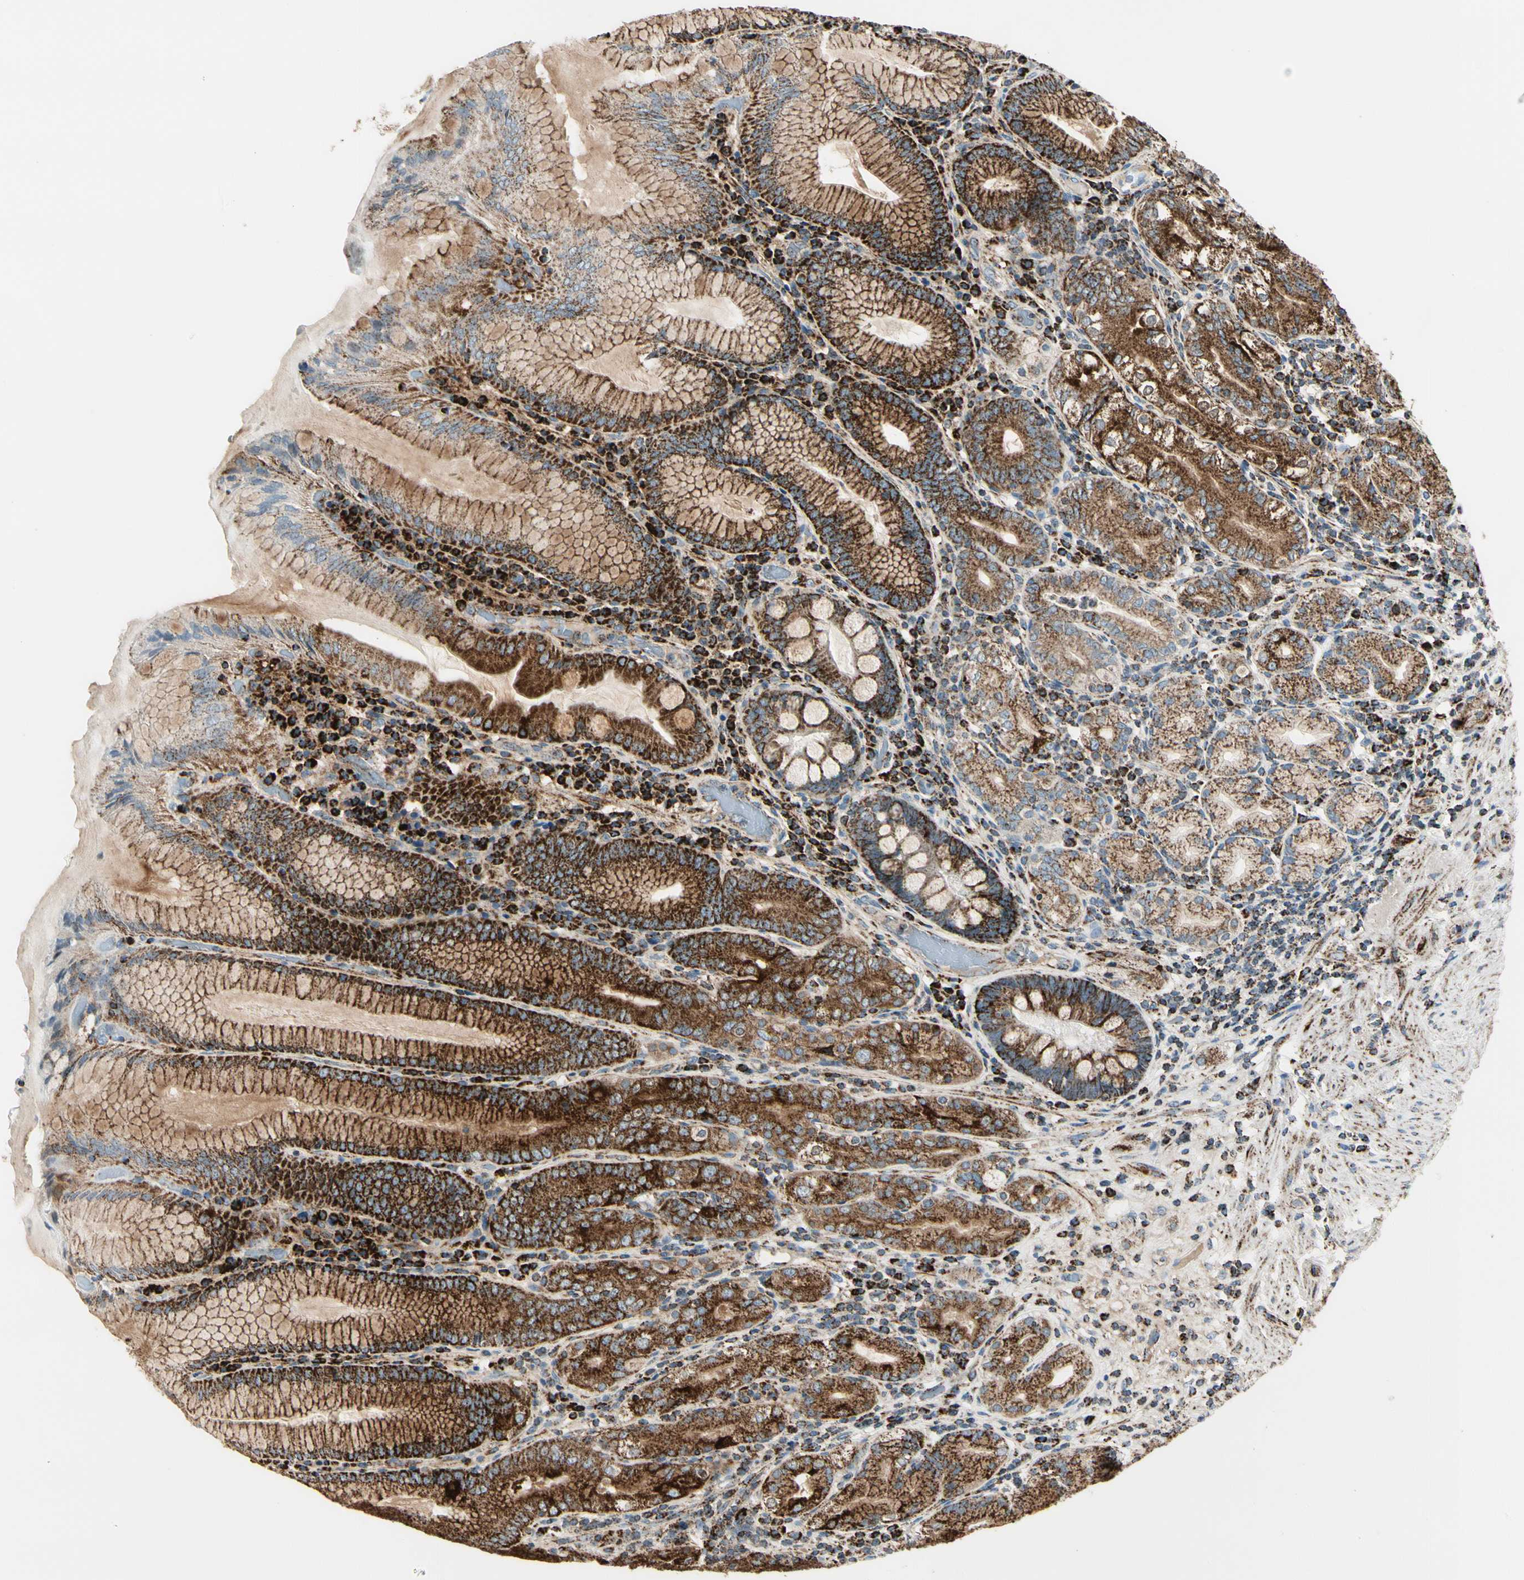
{"staining": {"intensity": "strong", "quantity": ">75%", "location": "cytoplasmic/membranous"}, "tissue": "stomach", "cell_type": "Glandular cells", "image_type": "normal", "snomed": [{"axis": "morphology", "description": "Normal tissue, NOS"}, {"axis": "topography", "description": "Stomach, lower"}], "caption": "Immunohistochemical staining of normal human stomach displays high levels of strong cytoplasmic/membranous staining in approximately >75% of glandular cells. (Brightfield microscopy of DAB IHC at high magnification).", "gene": "ME2", "patient": {"sex": "female", "age": 76}}